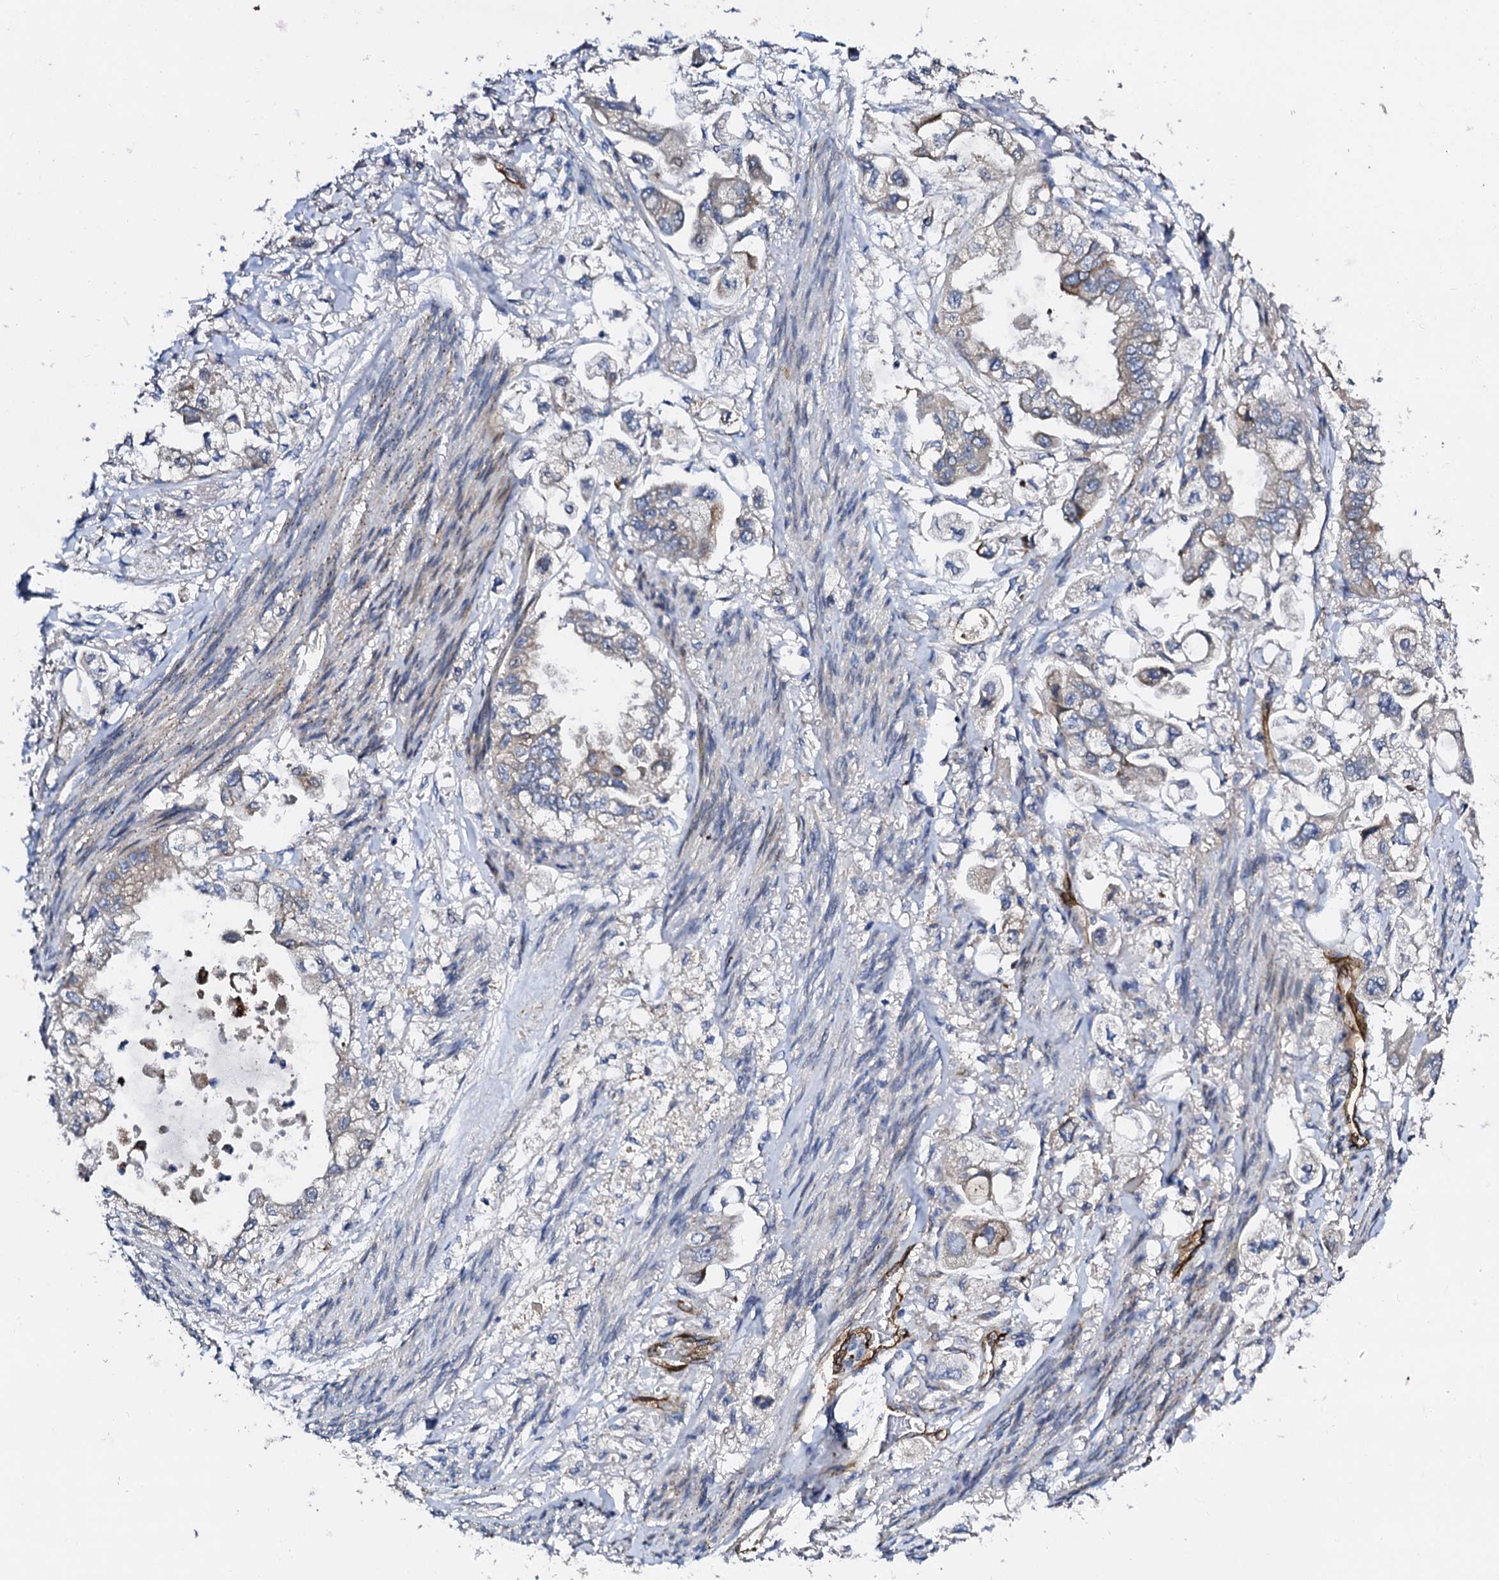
{"staining": {"intensity": "negative", "quantity": "none", "location": "none"}, "tissue": "stomach cancer", "cell_type": "Tumor cells", "image_type": "cancer", "snomed": [{"axis": "morphology", "description": "Adenocarcinoma, NOS"}, {"axis": "topography", "description": "Stomach"}], "caption": "An image of stomach cancer (adenocarcinoma) stained for a protein displays no brown staining in tumor cells.", "gene": "DBX1", "patient": {"sex": "male", "age": 62}}